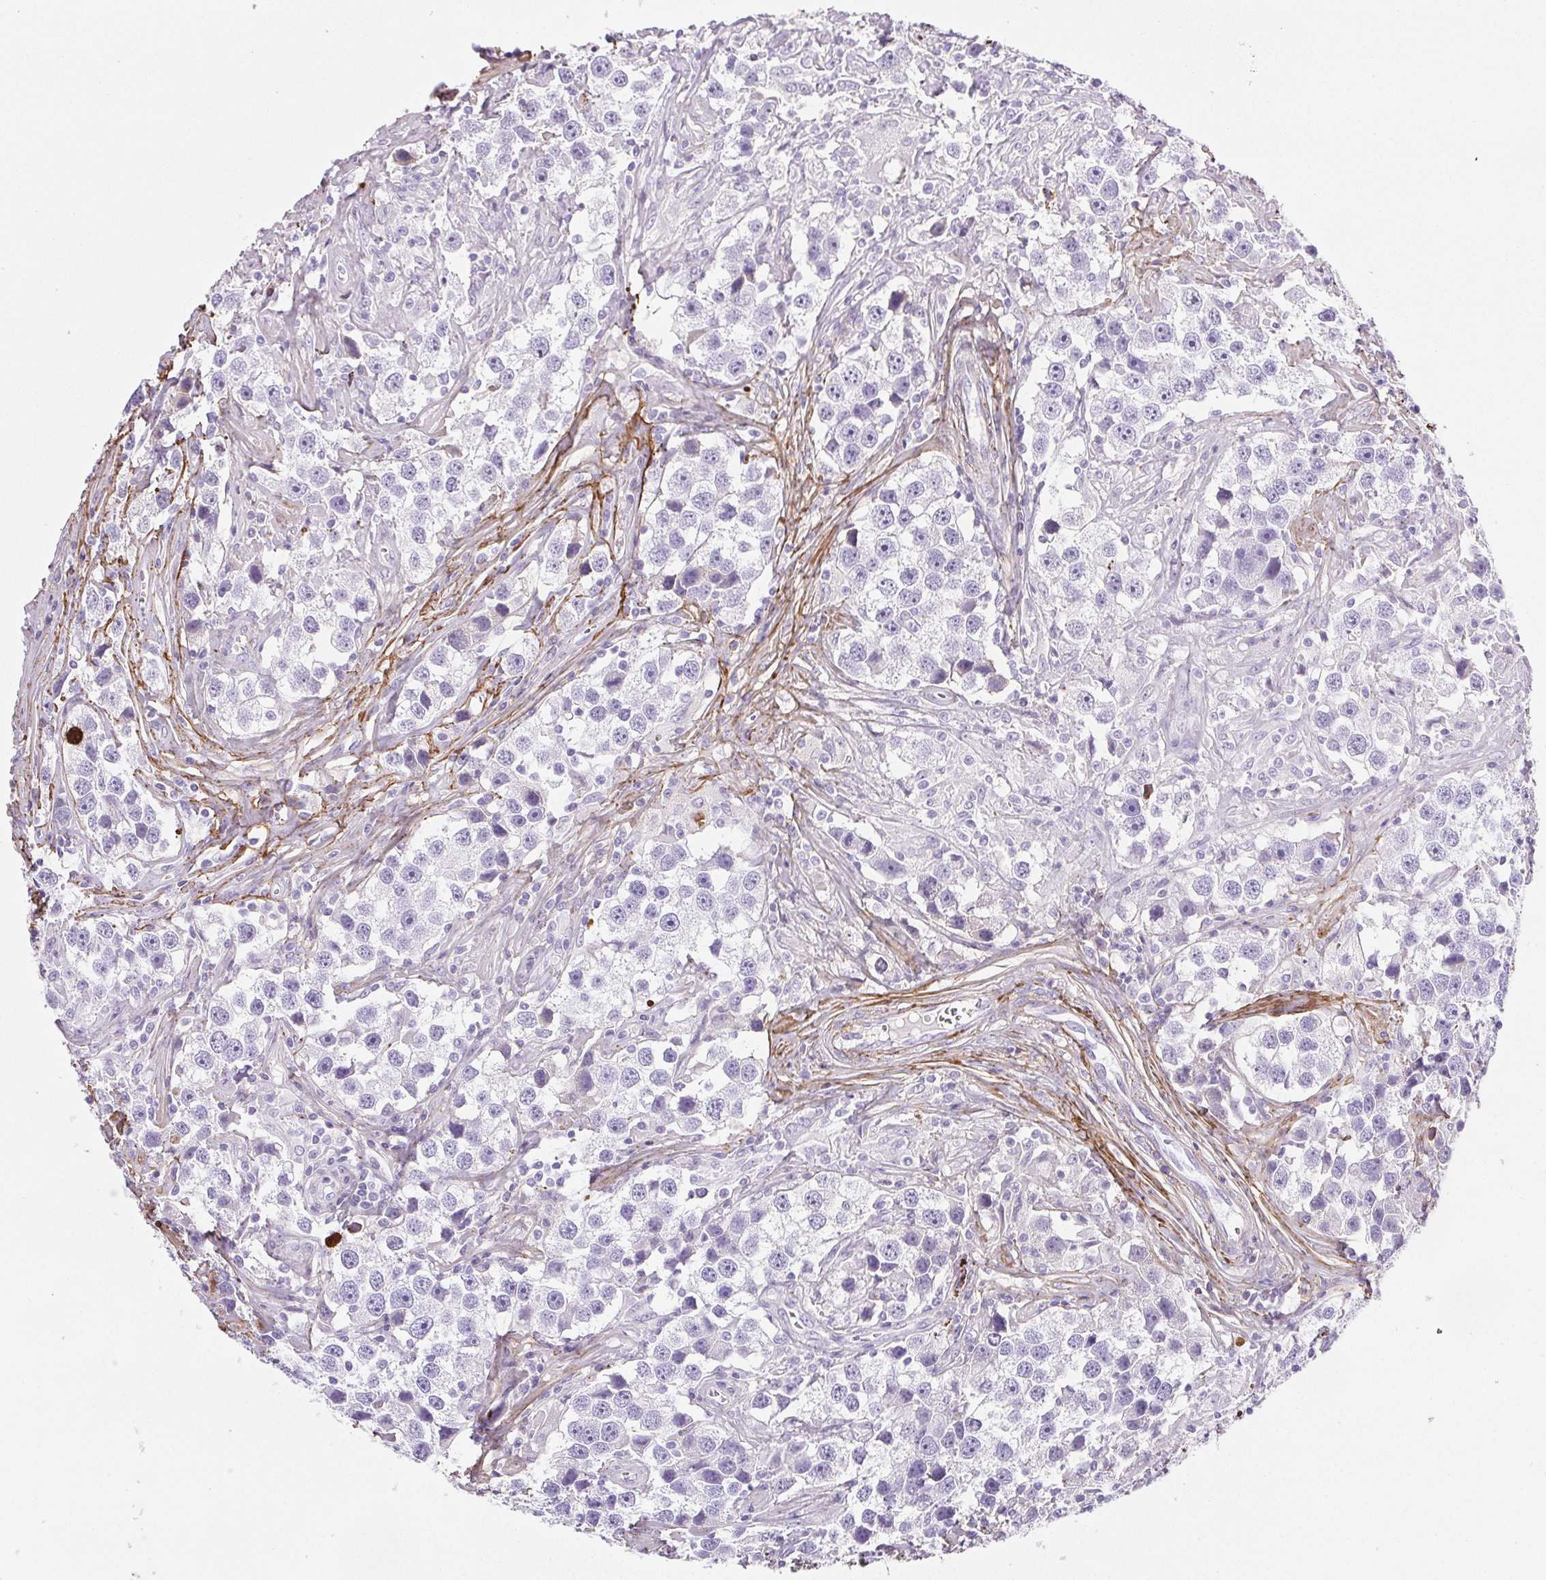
{"staining": {"intensity": "negative", "quantity": "none", "location": "none"}, "tissue": "testis cancer", "cell_type": "Tumor cells", "image_type": "cancer", "snomed": [{"axis": "morphology", "description": "Seminoma, NOS"}, {"axis": "topography", "description": "Testis"}], "caption": "This photomicrograph is of testis seminoma stained with immunohistochemistry to label a protein in brown with the nuclei are counter-stained blue. There is no positivity in tumor cells.", "gene": "VTN", "patient": {"sex": "male", "age": 49}}